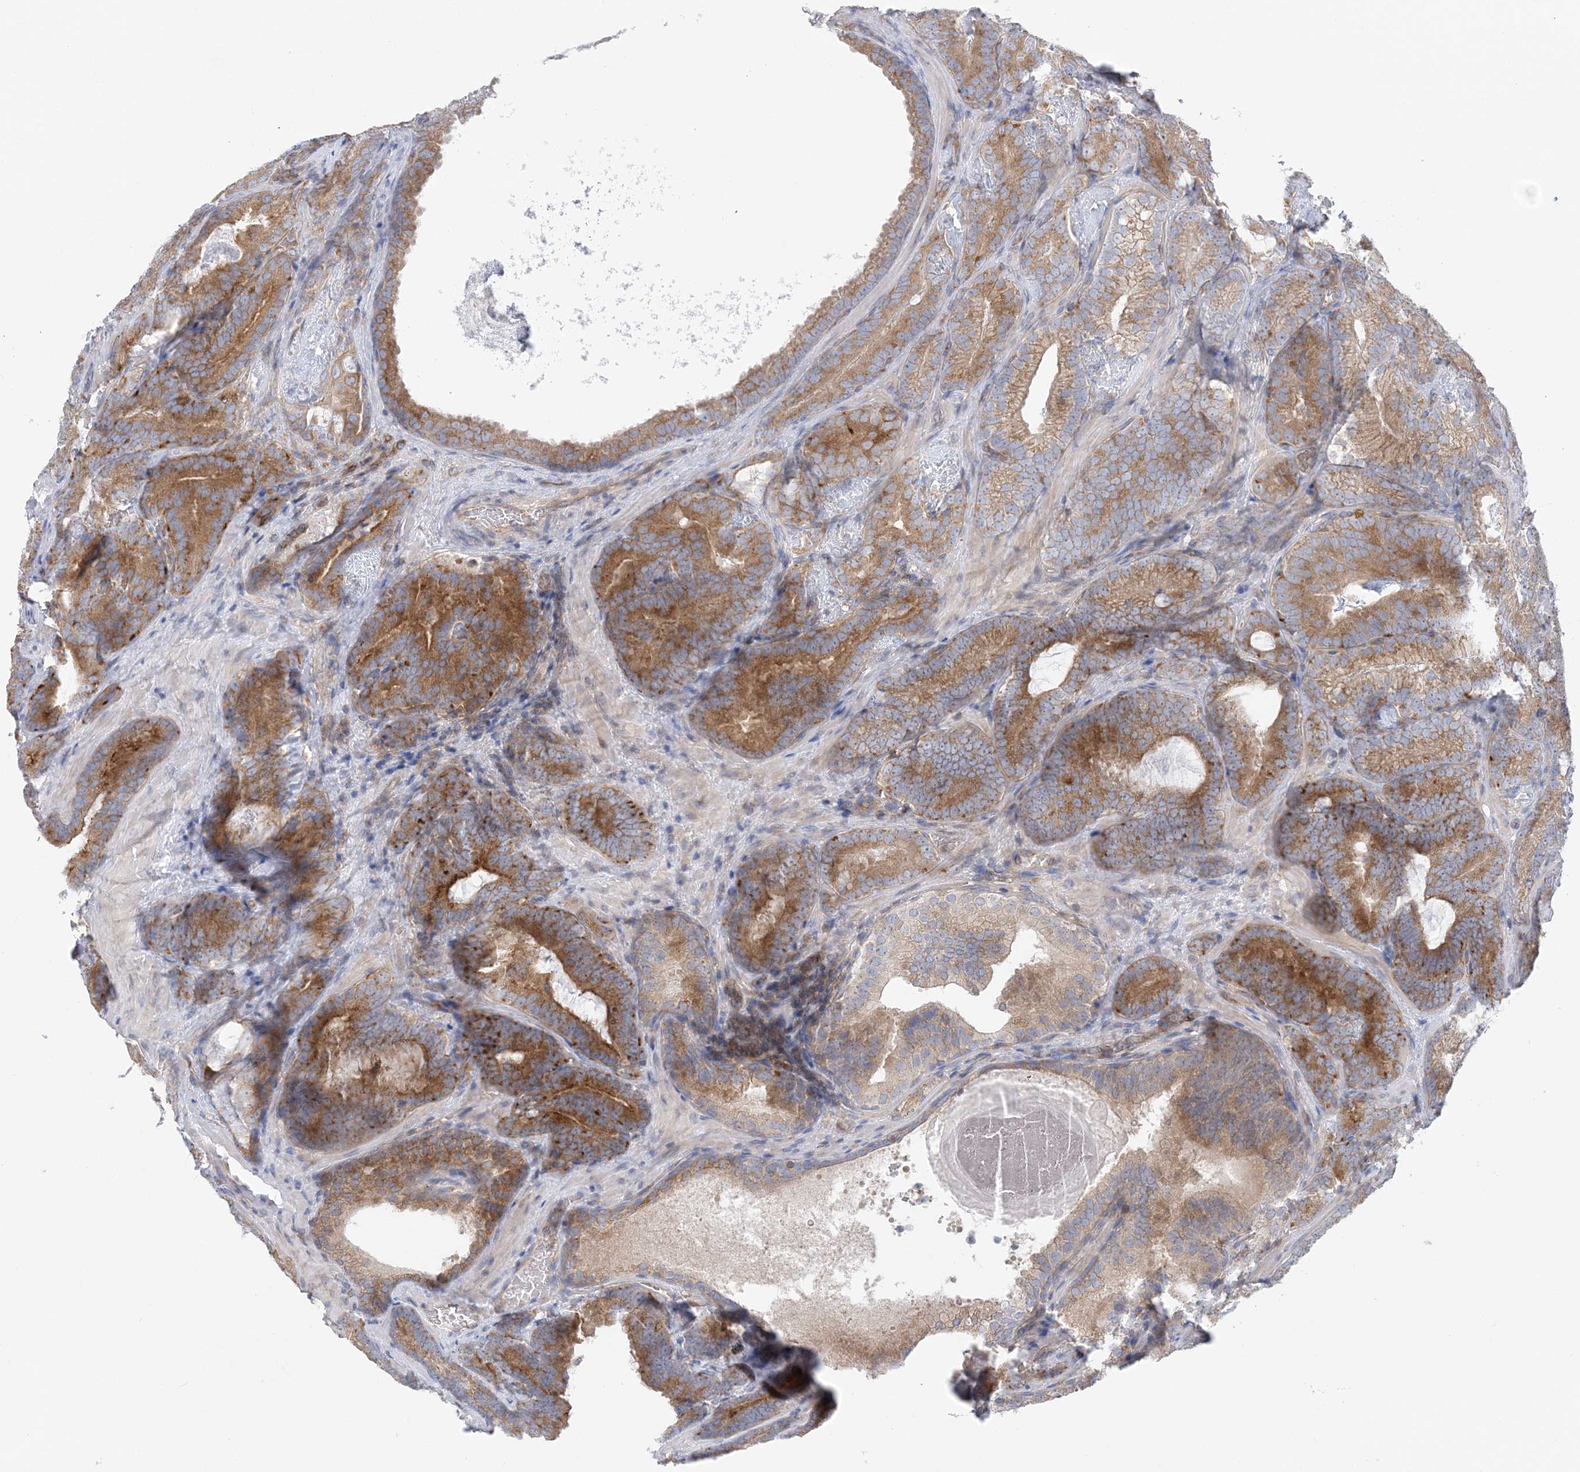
{"staining": {"intensity": "moderate", "quantity": ">75%", "location": "cytoplasmic/membranous"}, "tissue": "prostate cancer", "cell_type": "Tumor cells", "image_type": "cancer", "snomed": [{"axis": "morphology", "description": "Adenocarcinoma, High grade"}, {"axis": "topography", "description": "Prostate"}], "caption": "Protein positivity by IHC displays moderate cytoplasmic/membranous expression in approximately >75% of tumor cells in prostate adenocarcinoma (high-grade). (DAB (3,3'-diaminobenzidine) IHC, brown staining for protein, blue staining for nuclei).", "gene": "FAM114A2", "patient": {"sex": "male", "age": 66}}